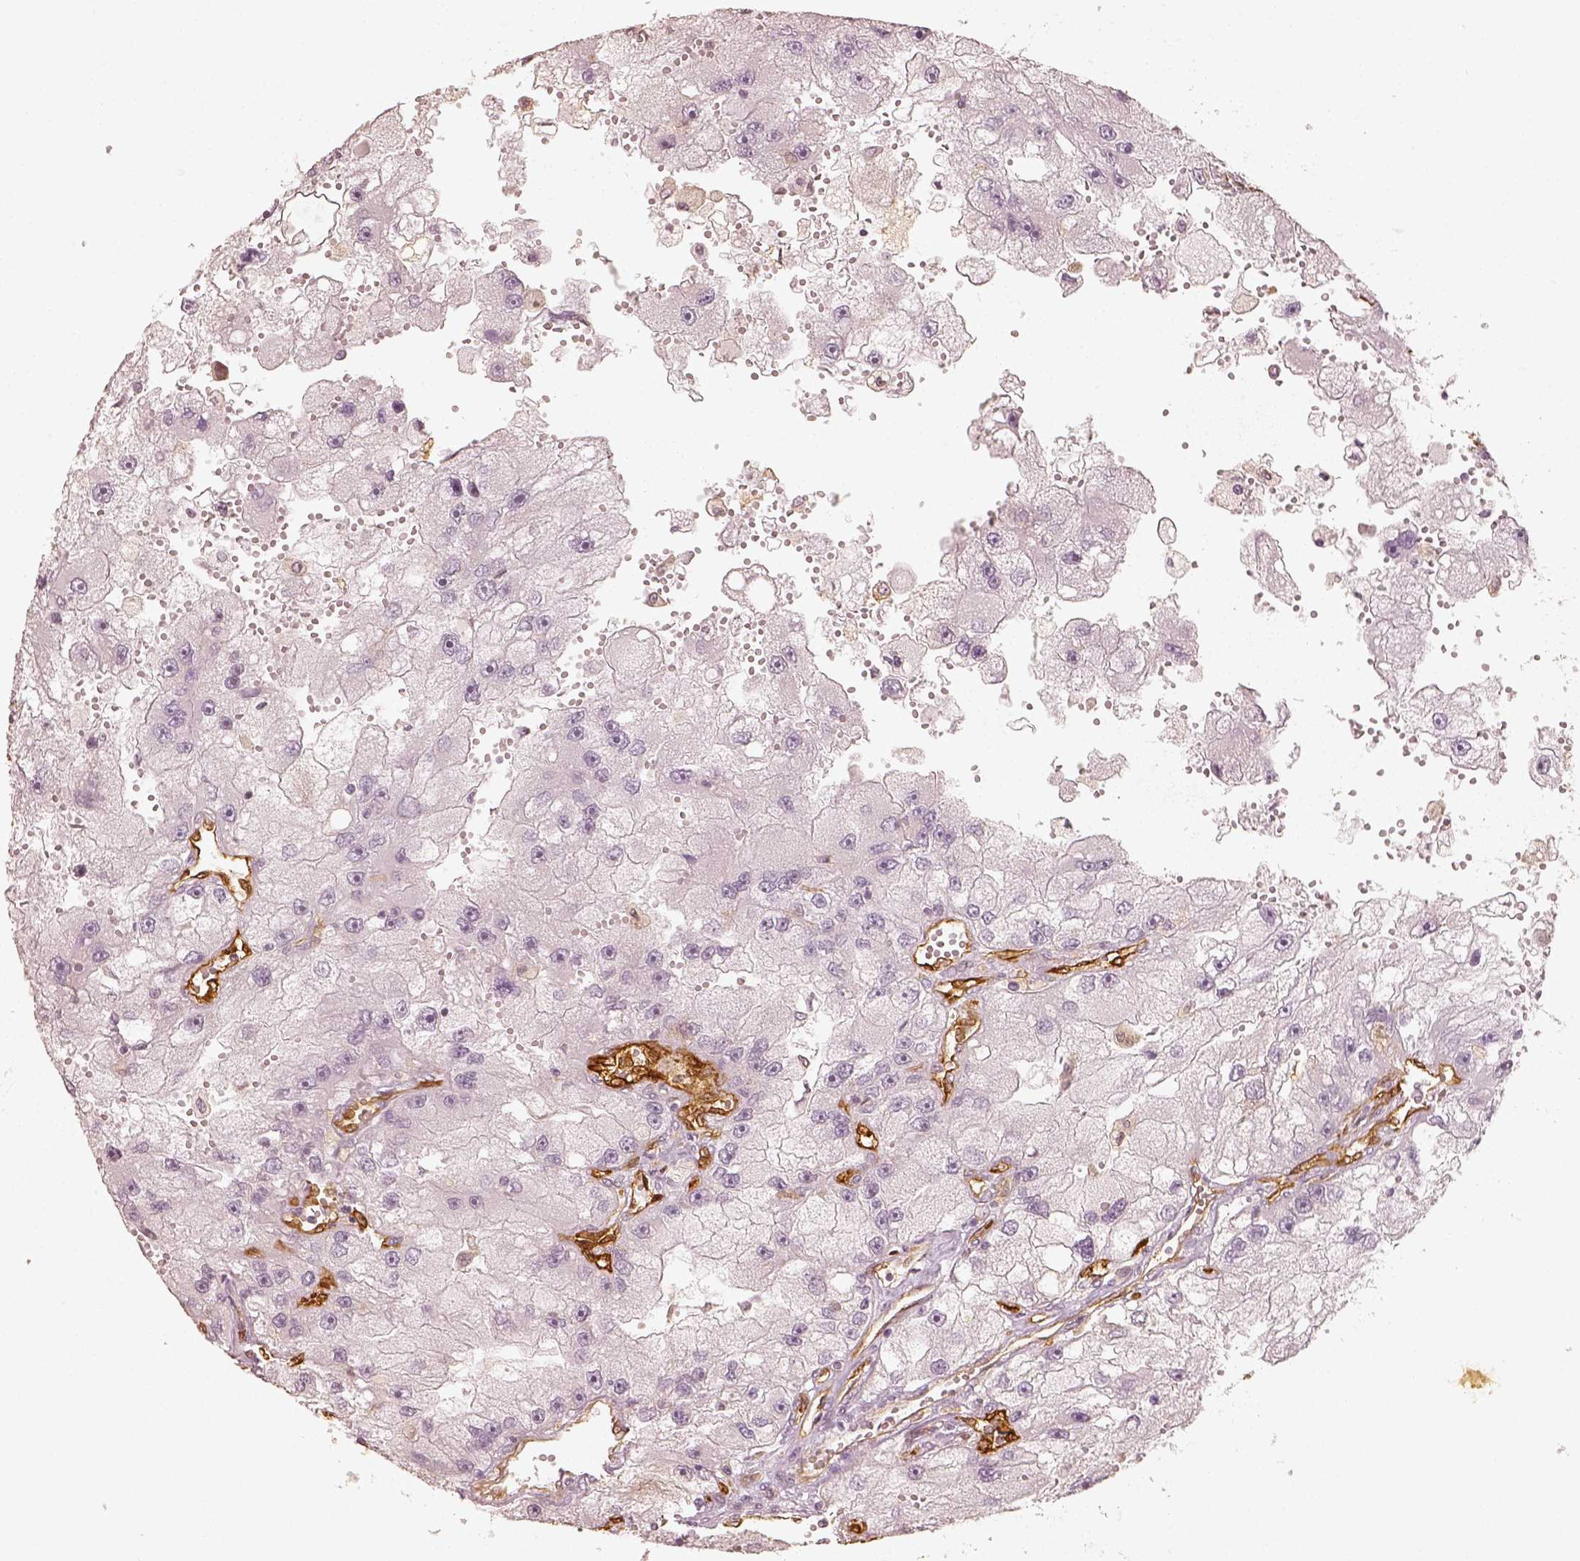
{"staining": {"intensity": "negative", "quantity": "none", "location": "none"}, "tissue": "renal cancer", "cell_type": "Tumor cells", "image_type": "cancer", "snomed": [{"axis": "morphology", "description": "Adenocarcinoma, NOS"}, {"axis": "topography", "description": "Kidney"}], "caption": "The IHC histopathology image has no significant expression in tumor cells of renal cancer (adenocarcinoma) tissue.", "gene": "FSCN1", "patient": {"sex": "male", "age": 63}}